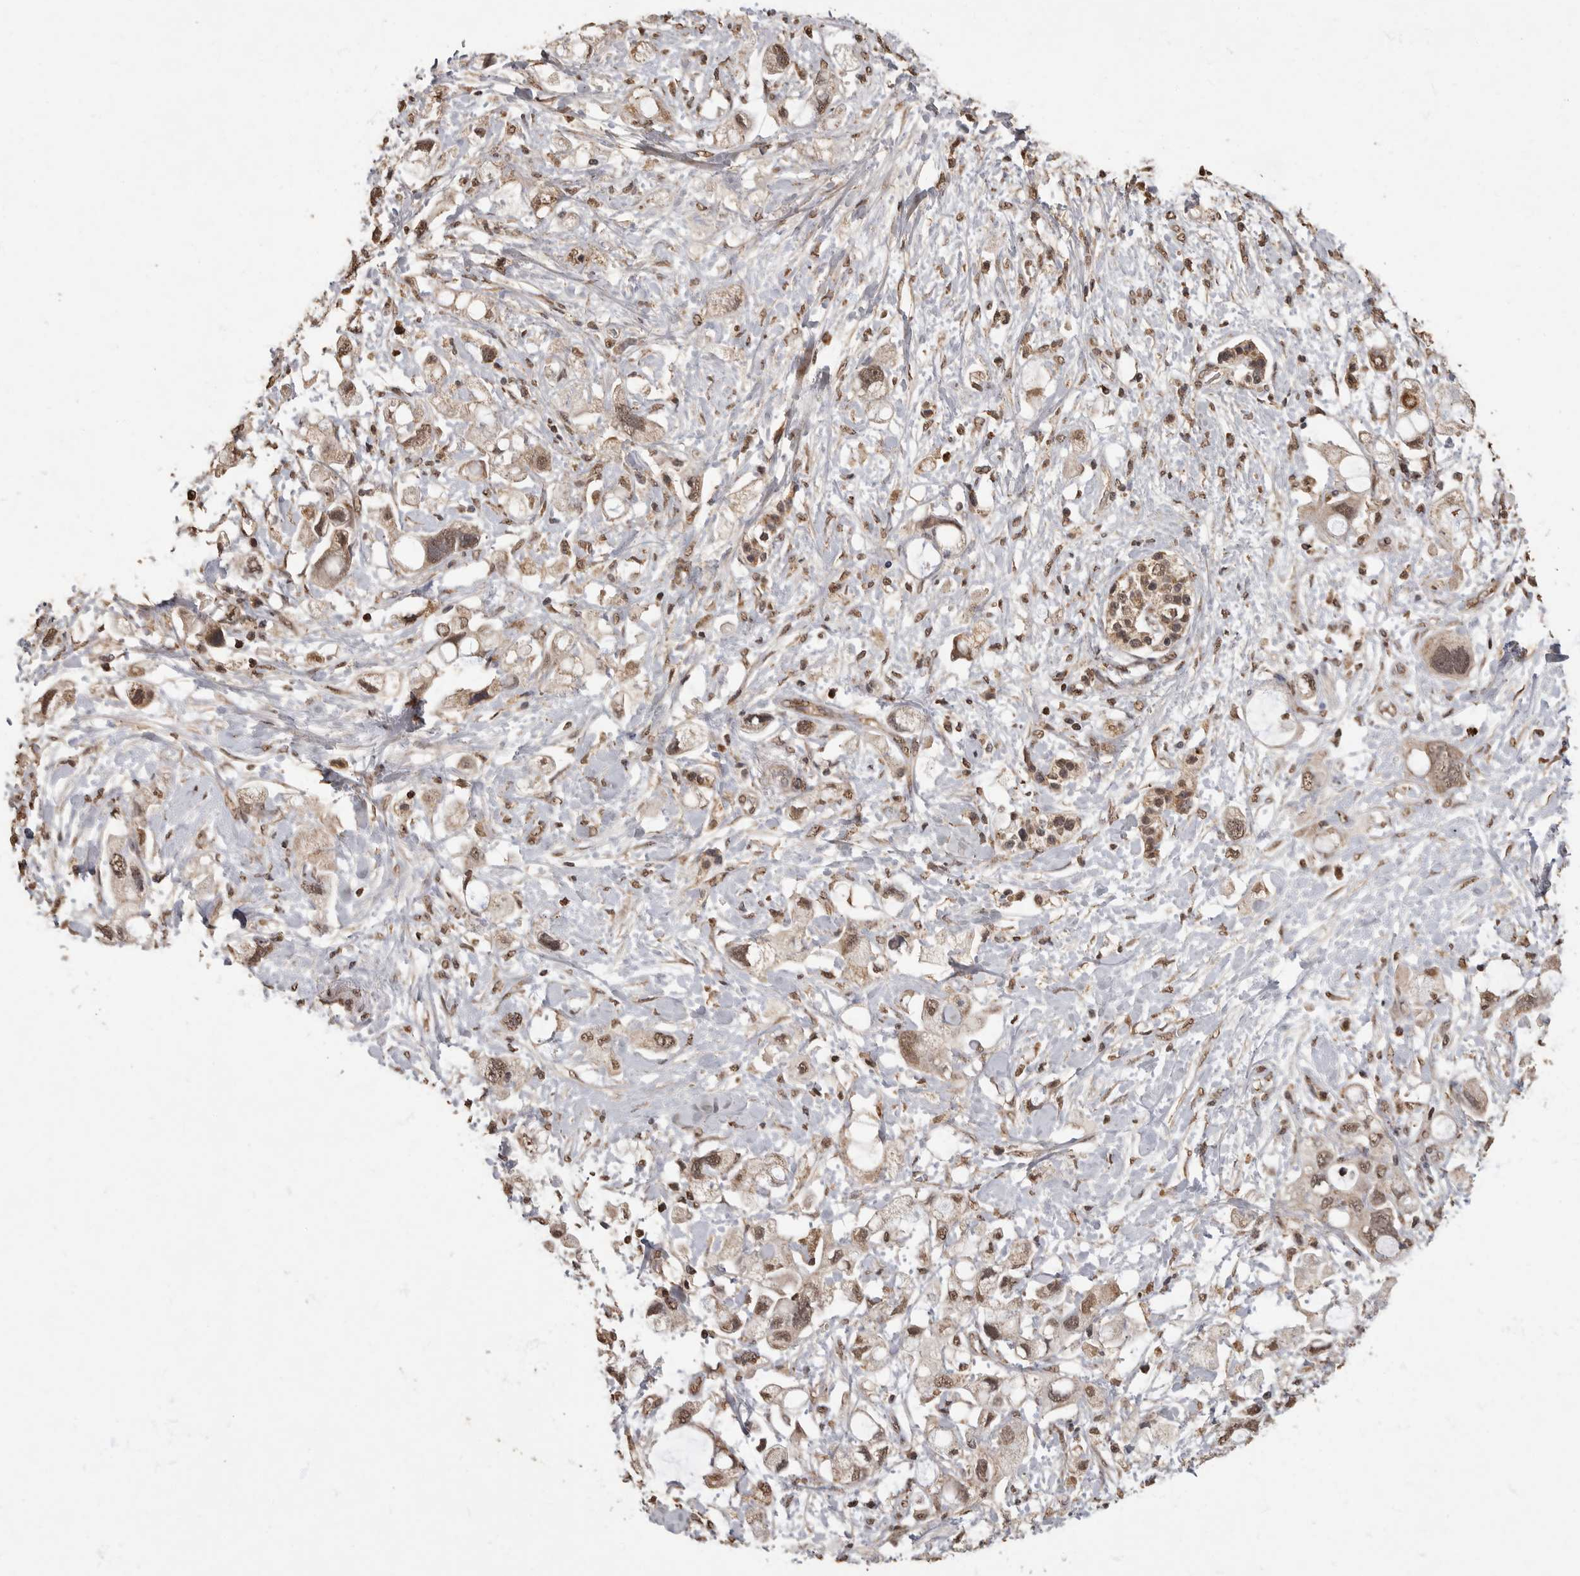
{"staining": {"intensity": "moderate", "quantity": ">75%", "location": "cytoplasmic/membranous,nuclear"}, "tissue": "pancreatic cancer", "cell_type": "Tumor cells", "image_type": "cancer", "snomed": [{"axis": "morphology", "description": "Adenocarcinoma, NOS"}, {"axis": "topography", "description": "Pancreas"}], "caption": "Pancreatic cancer tissue demonstrates moderate cytoplasmic/membranous and nuclear staining in about >75% of tumor cells (Stains: DAB in brown, nuclei in blue, Microscopy: brightfield microscopy at high magnification).", "gene": "MAFG", "patient": {"sex": "female", "age": 56}}